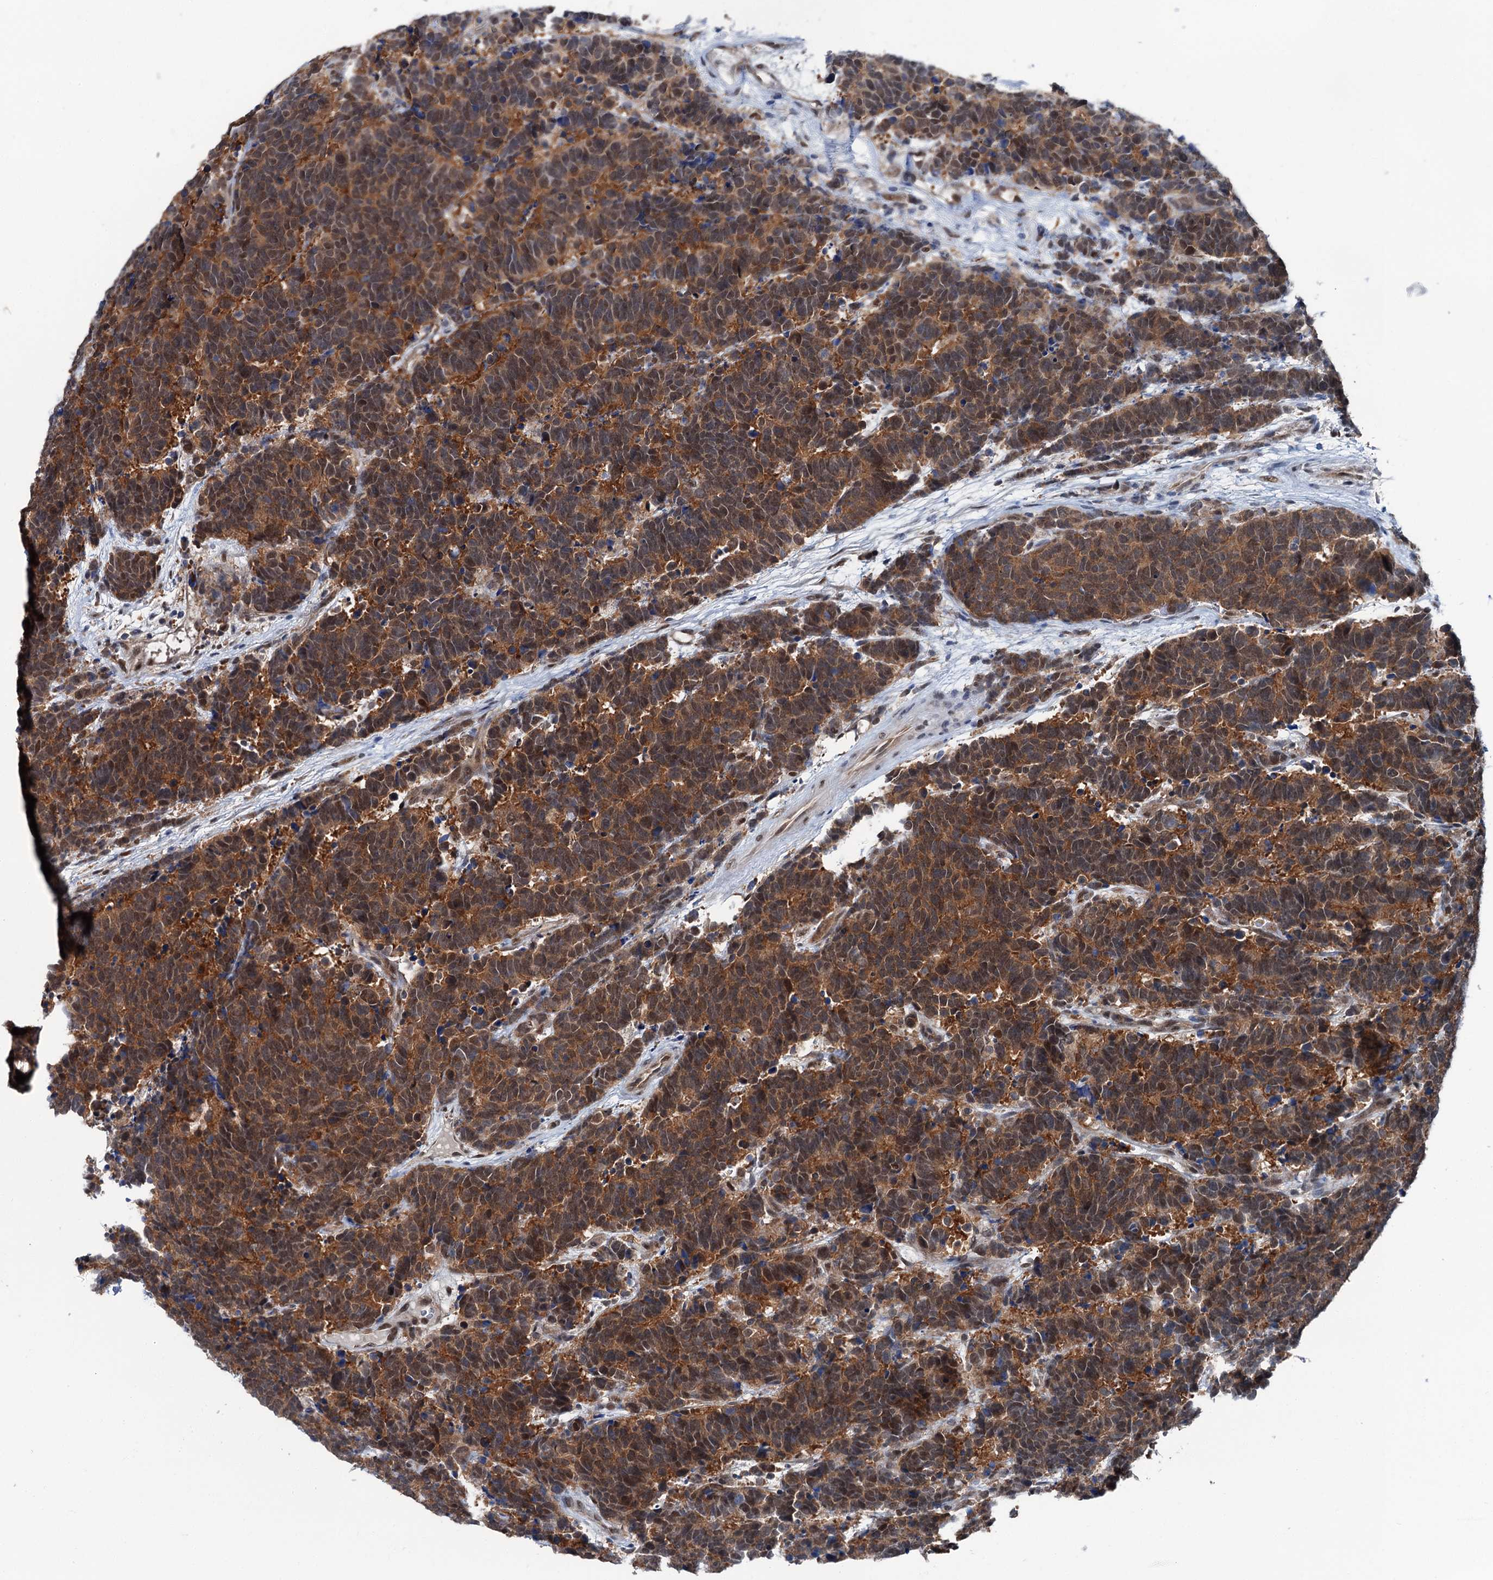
{"staining": {"intensity": "moderate", "quantity": ">75%", "location": "cytoplasmic/membranous,nuclear"}, "tissue": "carcinoid", "cell_type": "Tumor cells", "image_type": "cancer", "snomed": [{"axis": "morphology", "description": "Carcinoma, NOS"}, {"axis": "morphology", "description": "Carcinoid, malignant, NOS"}, {"axis": "topography", "description": "Urinary bladder"}], "caption": "DAB immunohistochemical staining of carcinoma exhibits moderate cytoplasmic/membranous and nuclear protein positivity in about >75% of tumor cells.", "gene": "PSMD13", "patient": {"sex": "male", "age": 57}}